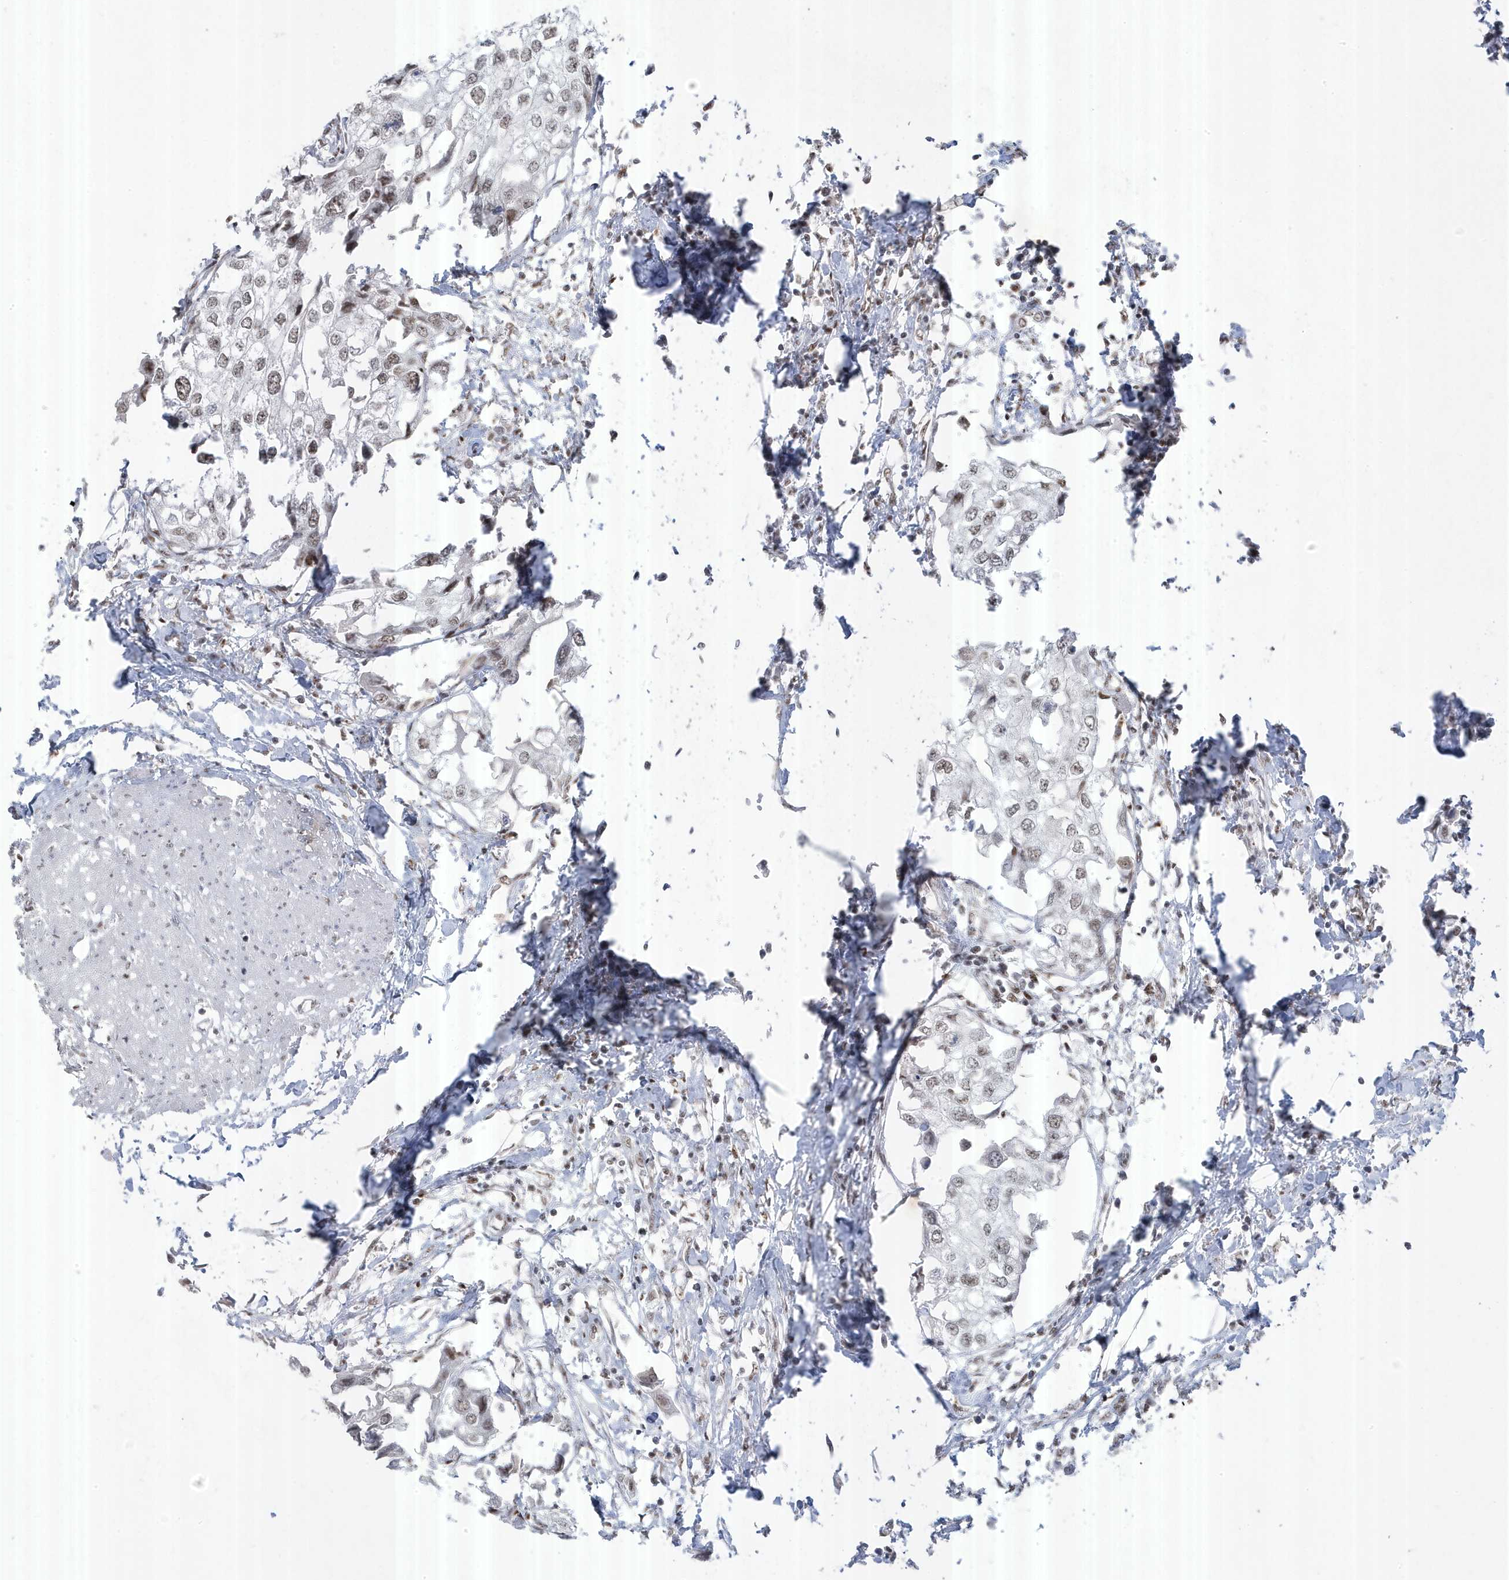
{"staining": {"intensity": "weak", "quantity": "<25%", "location": "nuclear"}, "tissue": "urothelial cancer", "cell_type": "Tumor cells", "image_type": "cancer", "snomed": [{"axis": "morphology", "description": "Urothelial carcinoma, High grade"}, {"axis": "topography", "description": "Urinary bladder"}], "caption": "Tumor cells are negative for protein expression in human urothelial cancer.", "gene": "MTREX", "patient": {"sex": "male", "age": 64}}